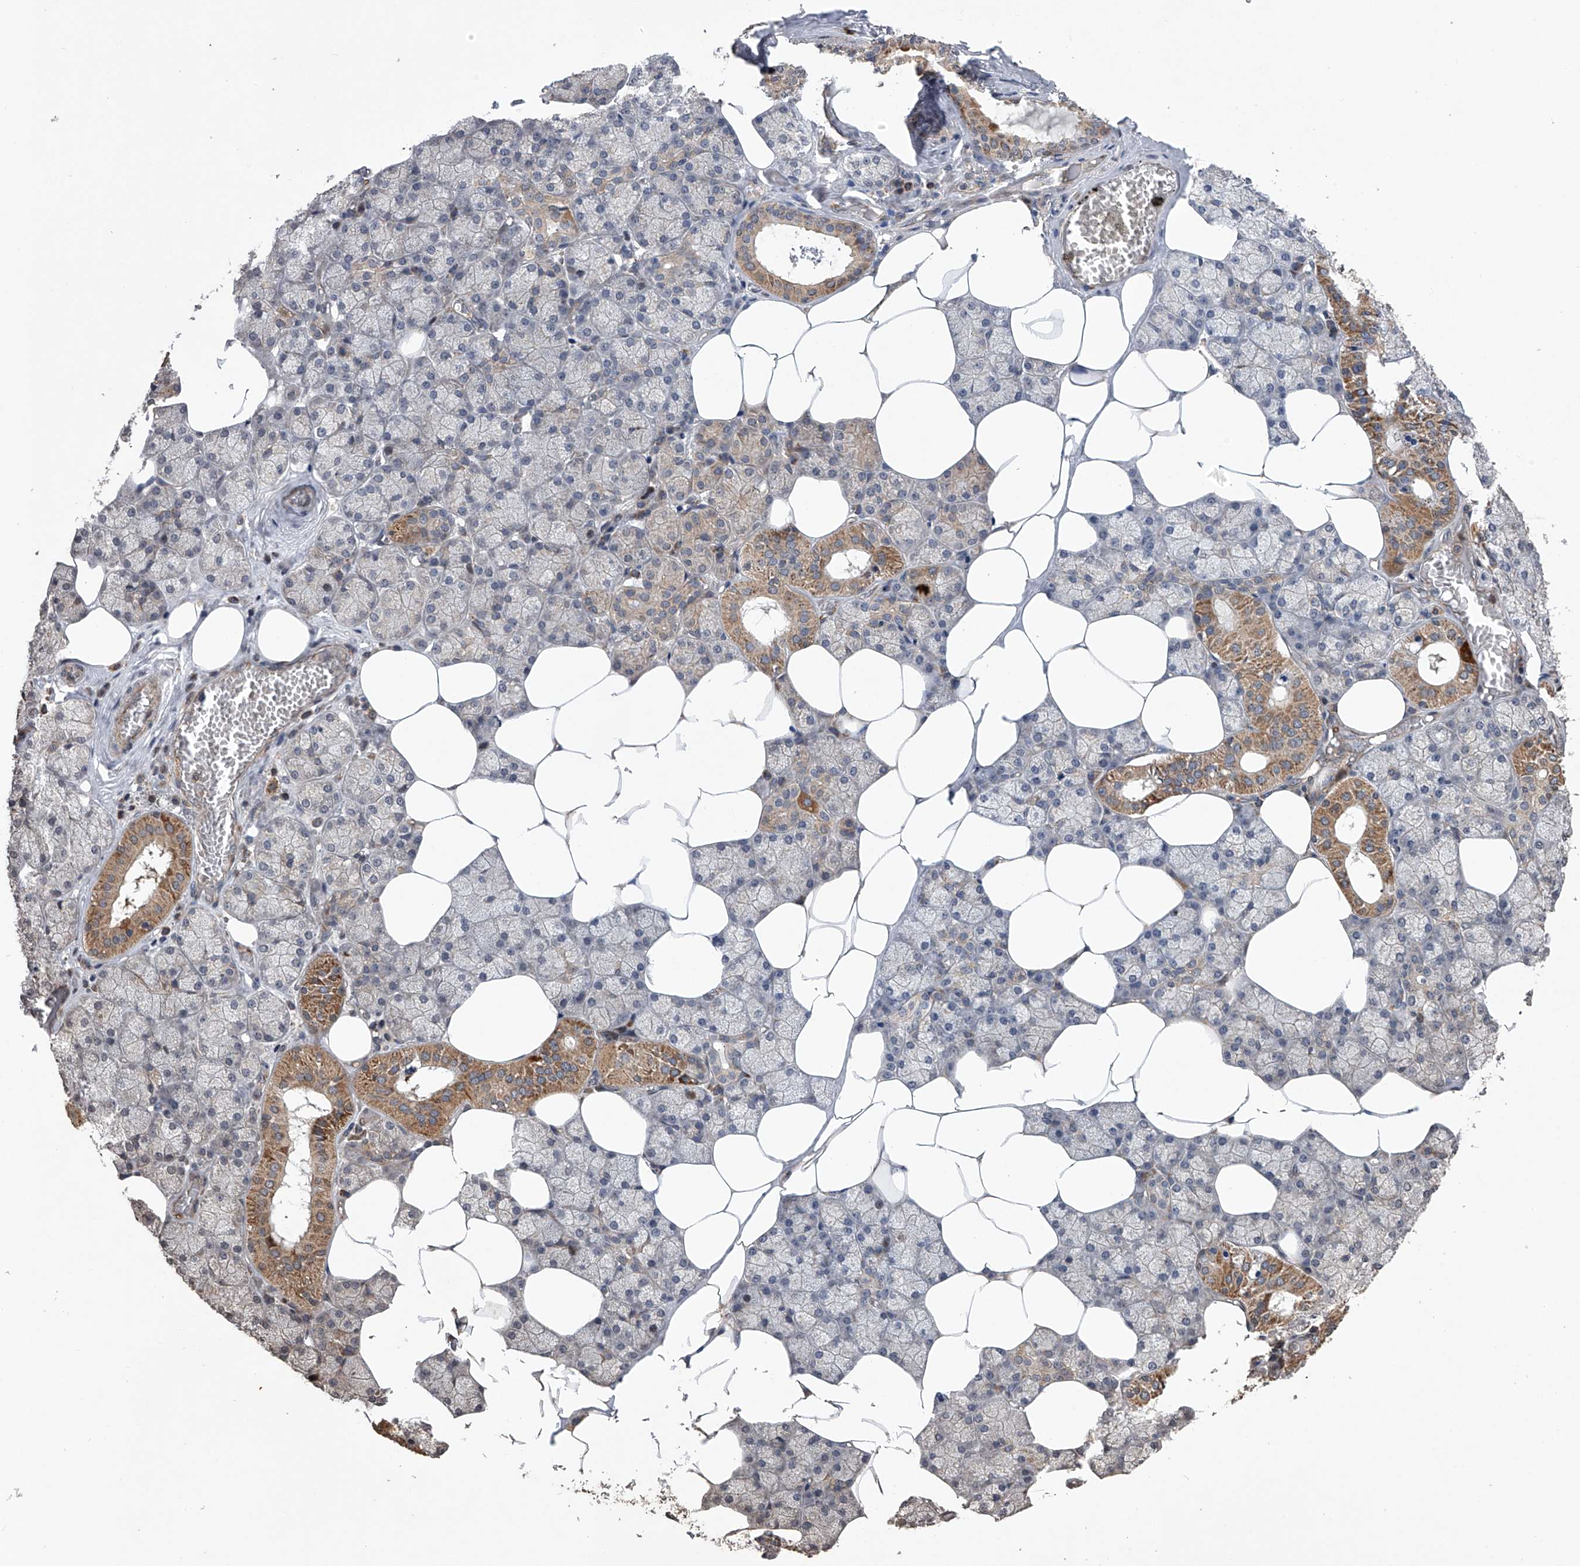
{"staining": {"intensity": "moderate", "quantity": "25%-75%", "location": "cytoplasmic/membranous"}, "tissue": "salivary gland", "cell_type": "Glandular cells", "image_type": "normal", "snomed": [{"axis": "morphology", "description": "Normal tissue, NOS"}, {"axis": "topography", "description": "Salivary gland"}], "caption": "Salivary gland was stained to show a protein in brown. There is medium levels of moderate cytoplasmic/membranous staining in approximately 25%-75% of glandular cells. Using DAB (3,3'-diaminobenzidine) (brown) and hematoxylin (blue) stains, captured at high magnification using brightfield microscopy.", "gene": "MAP3K11", "patient": {"sex": "male", "age": 62}}